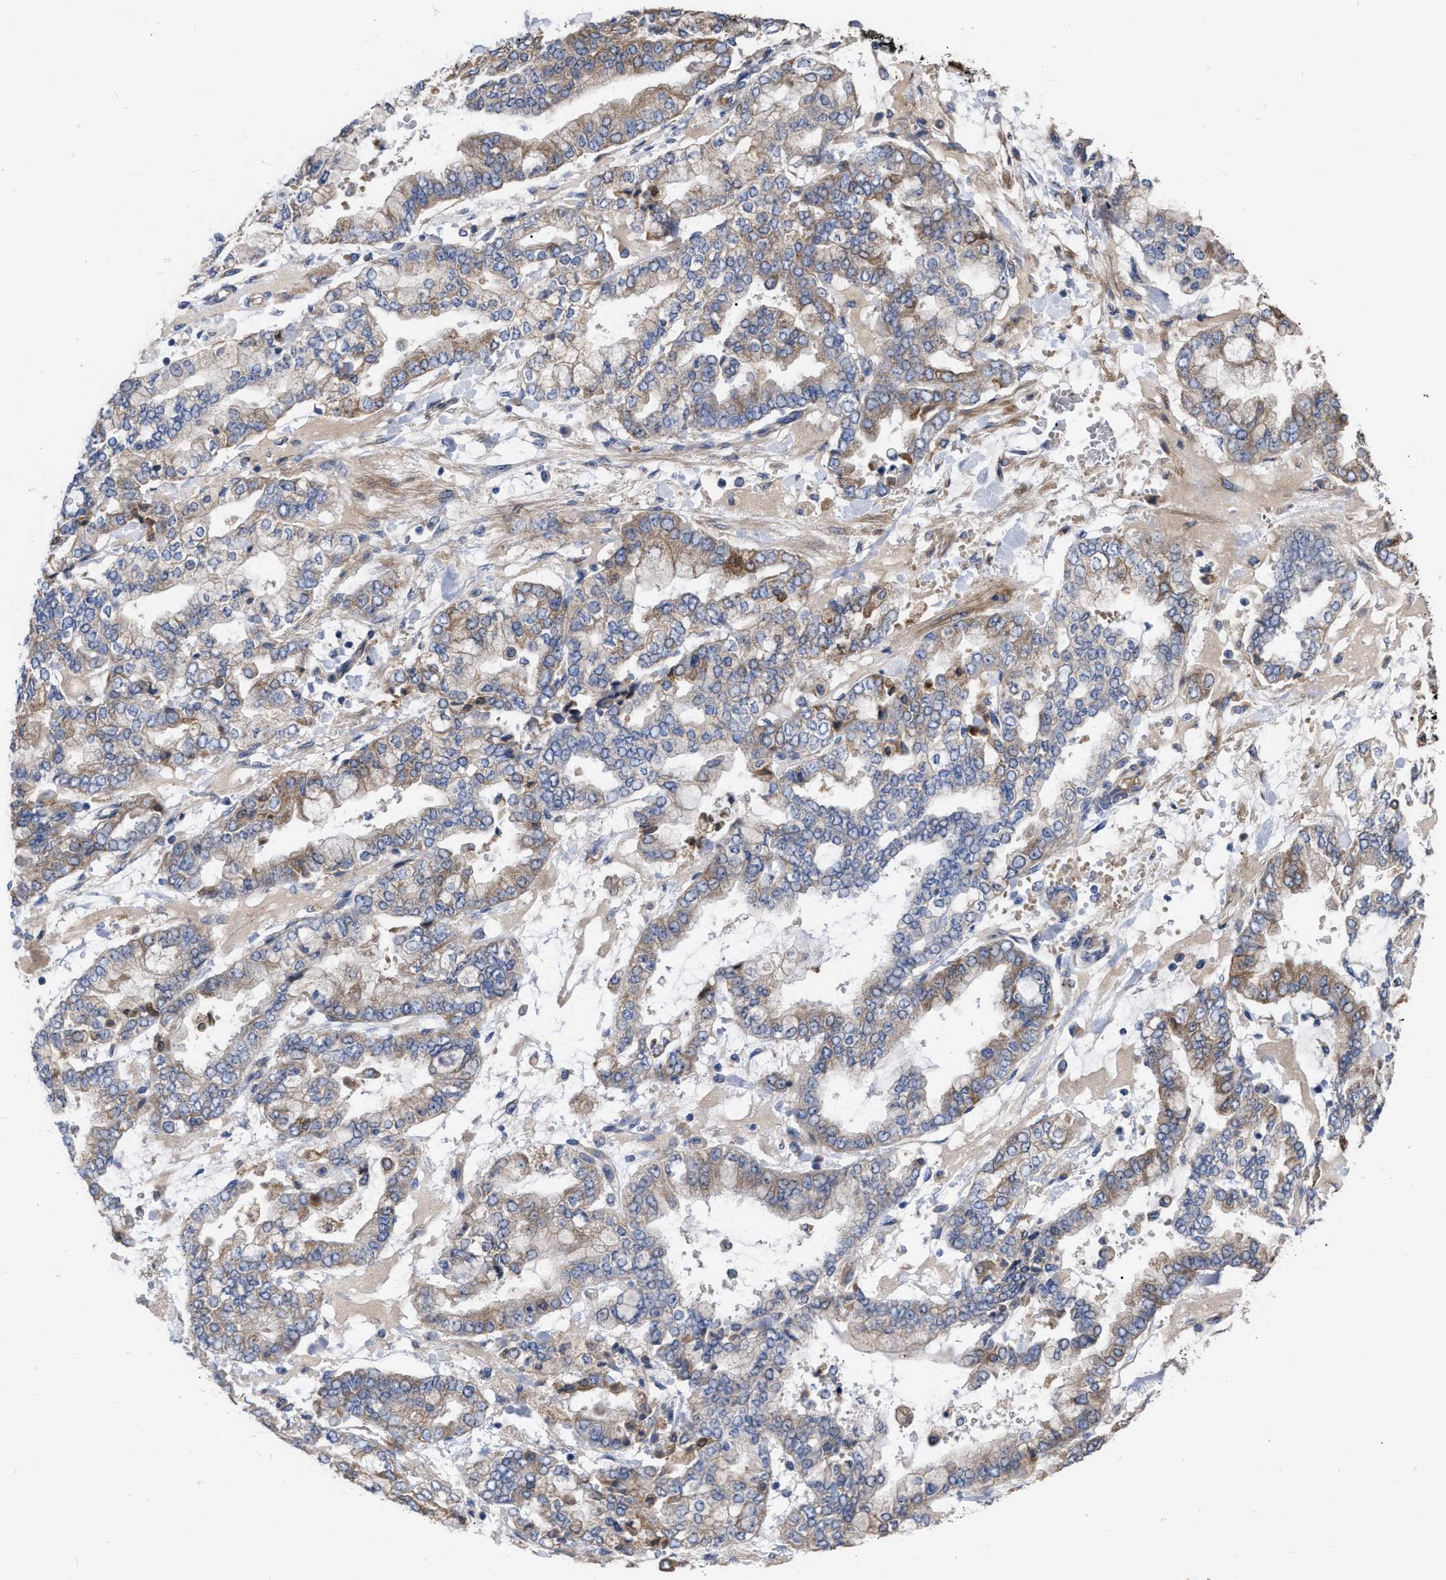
{"staining": {"intensity": "weak", "quantity": "<25%", "location": "cytoplasmic/membranous"}, "tissue": "stomach cancer", "cell_type": "Tumor cells", "image_type": "cancer", "snomed": [{"axis": "morphology", "description": "Normal tissue, NOS"}, {"axis": "morphology", "description": "Adenocarcinoma, NOS"}, {"axis": "topography", "description": "Stomach, upper"}, {"axis": "topography", "description": "Stomach"}], "caption": "Tumor cells show no significant protein staining in stomach adenocarcinoma.", "gene": "MLST8", "patient": {"sex": "male", "age": 76}}